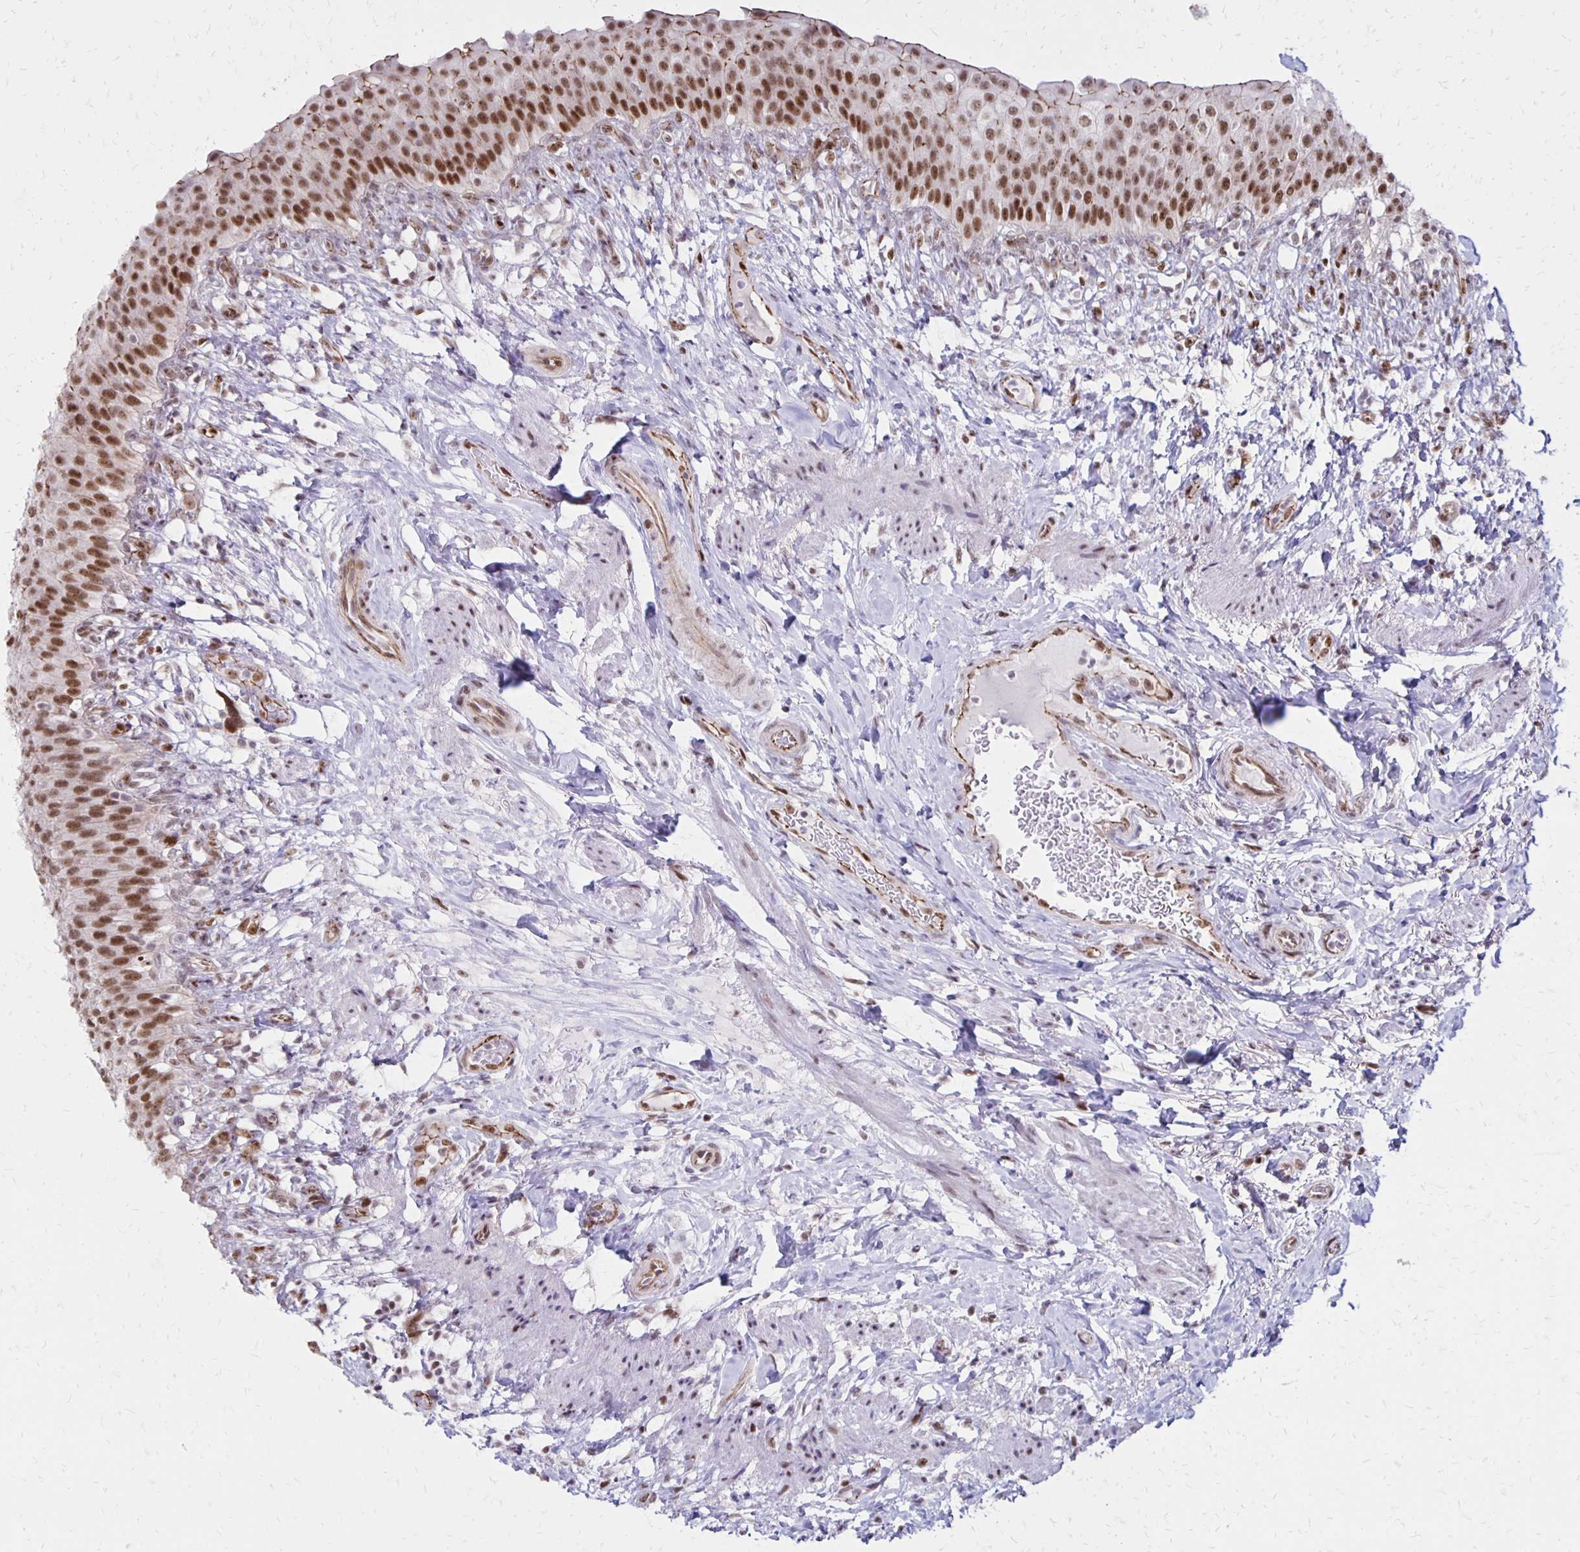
{"staining": {"intensity": "moderate", "quantity": ">75%", "location": "cytoplasmic/membranous,nuclear"}, "tissue": "urinary bladder", "cell_type": "Urothelial cells", "image_type": "normal", "snomed": [{"axis": "morphology", "description": "Normal tissue, NOS"}, {"axis": "topography", "description": "Urinary bladder"}, {"axis": "topography", "description": "Peripheral nerve tissue"}], "caption": "DAB (3,3'-diaminobenzidine) immunohistochemical staining of unremarkable human urinary bladder exhibits moderate cytoplasmic/membranous,nuclear protein expression in approximately >75% of urothelial cells. Immunohistochemistry stains the protein of interest in brown and the nuclei are stained blue.", "gene": "DDB2", "patient": {"sex": "female", "age": 60}}